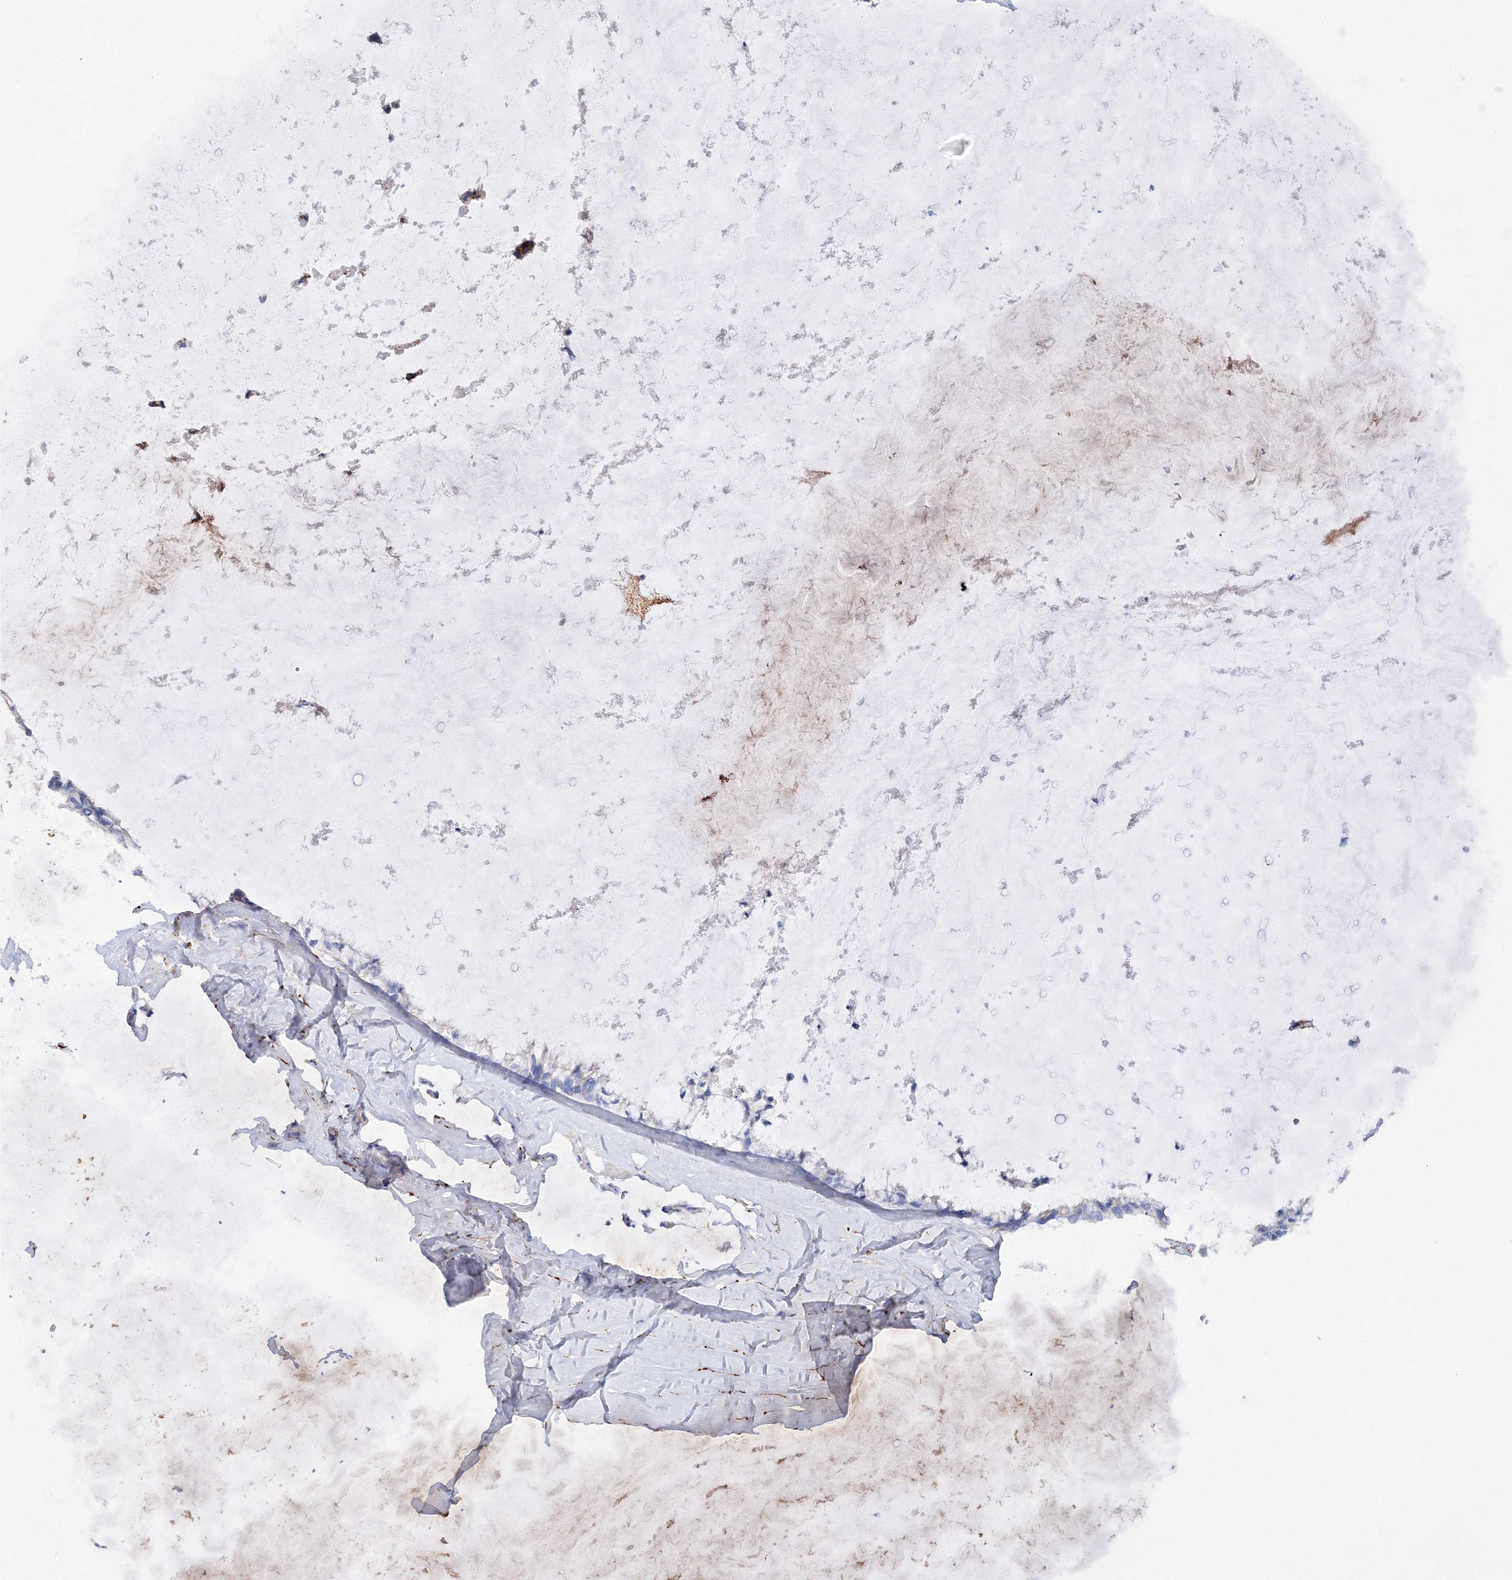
{"staining": {"intensity": "moderate", "quantity": "<25%", "location": "cytoplasmic/membranous"}, "tissue": "ovarian cancer", "cell_type": "Tumor cells", "image_type": "cancer", "snomed": [{"axis": "morphology", "description": "Cystadenocarcinoma, mucinous, NOS"}, {"axis": "topography", "description": "Ovary"}], "caption": "High-power microscopy captured an IHC photomicrograph of ovarian cancer, revealing moderate cytoplasmic/membranous expression in approximately <25% of tumor cells. Using DAB (3,3'-diaminobenzidine) (brown) and hematoxylin (blue) stains, captured at high magnification using brightfield microscopy.", "gene": "MERTK", "patient": {"sex": "female", "age": 39}}